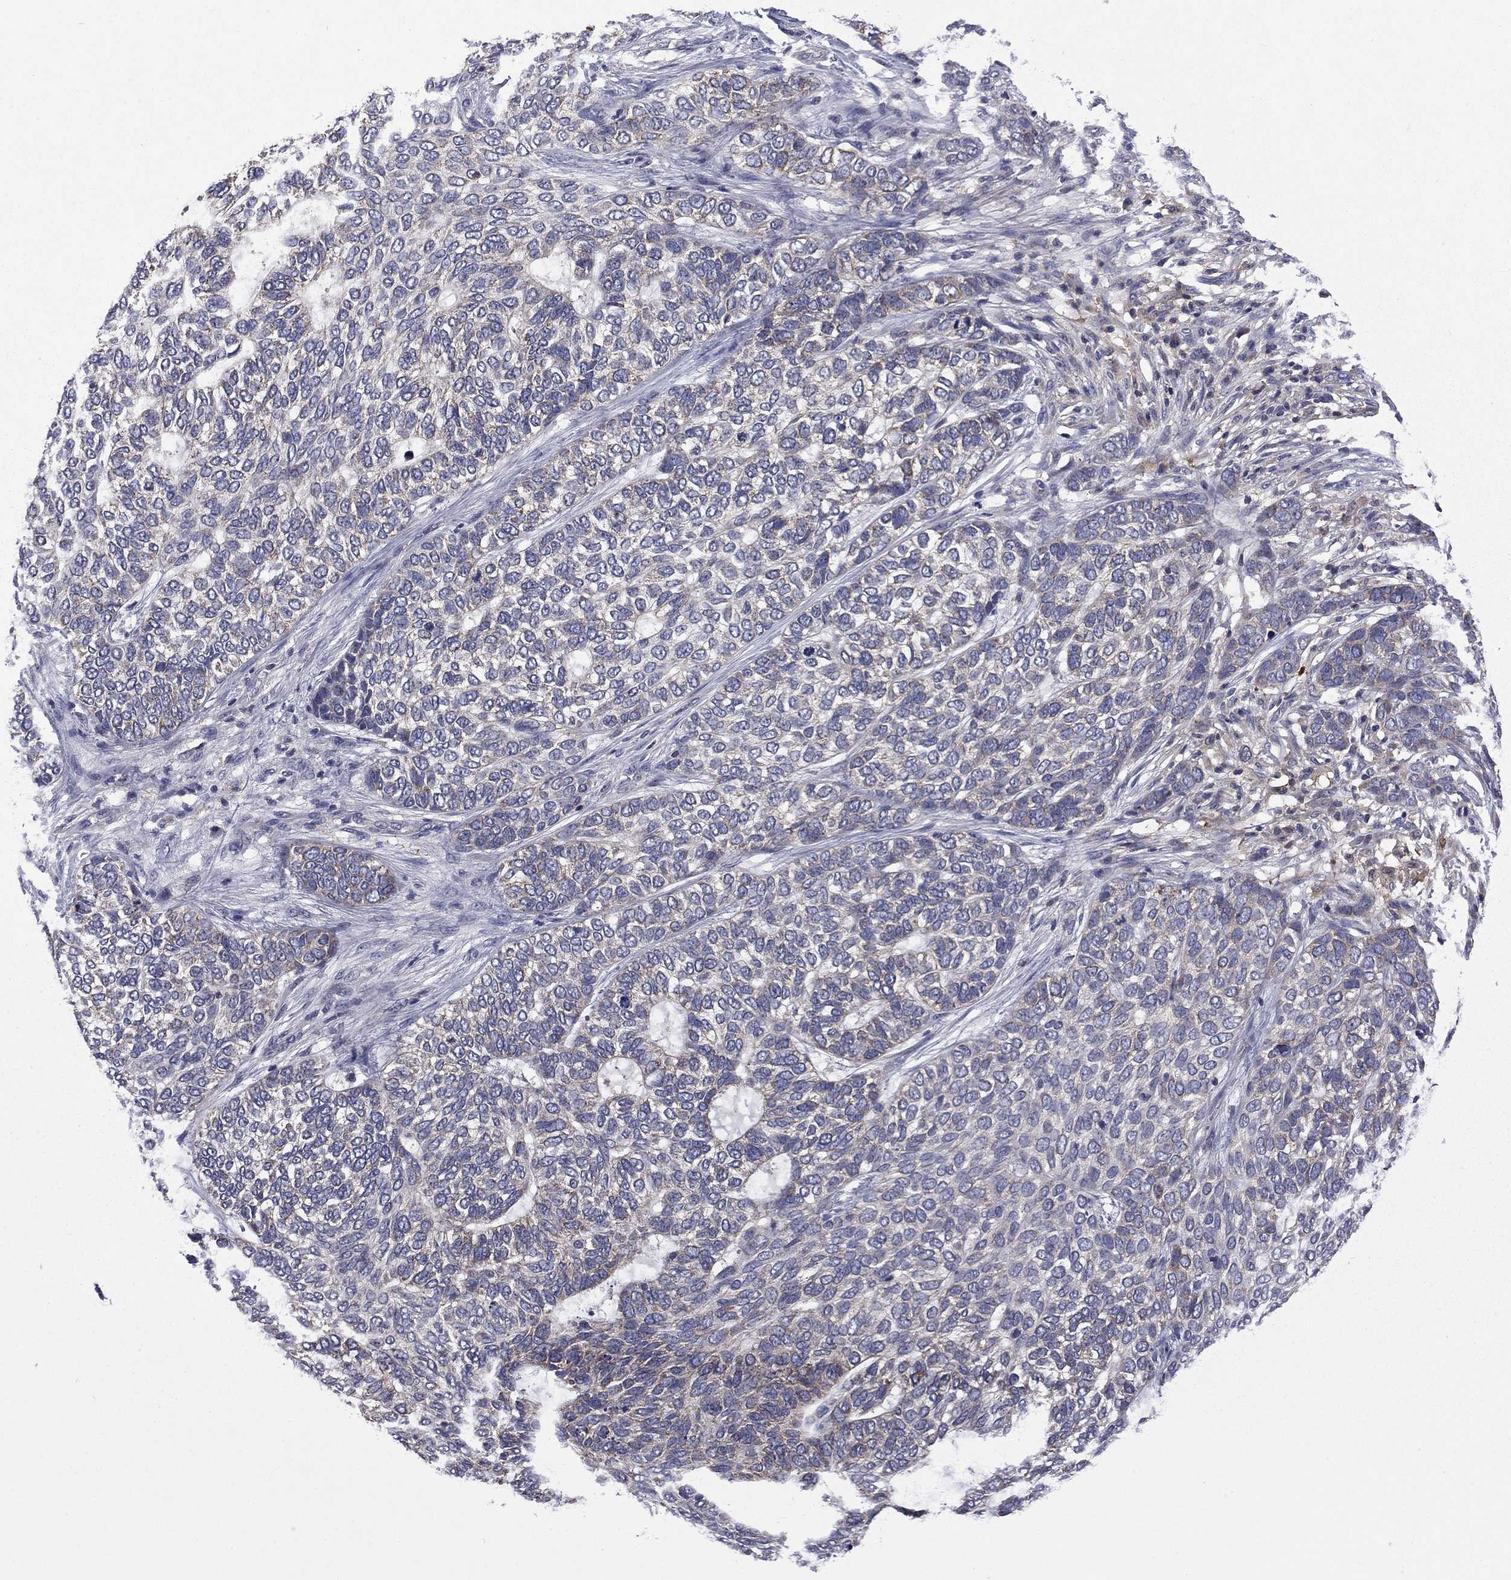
{"staining": {"intensity": "negative", "quantity": "none", "location": "none"}, "tissue": "skin cancer", "cell_type": "Tumor cells", "image_type": "cancer", "snomed": [{"axis": "morphology", "description": "Basal cell carcinoma"}, {"axis": "topography", "description": "Skin"}], "caption": "Immunohistochemistry (IHC) image of neoplastic tissue: human skin basal cell carcinoma stained with DAB (3,3'-diaminobenzidine) reveals no significant protein staining in tumor cells.", "gene": "CEACAM7", "patient": {"sex": "female", "age": 65}}